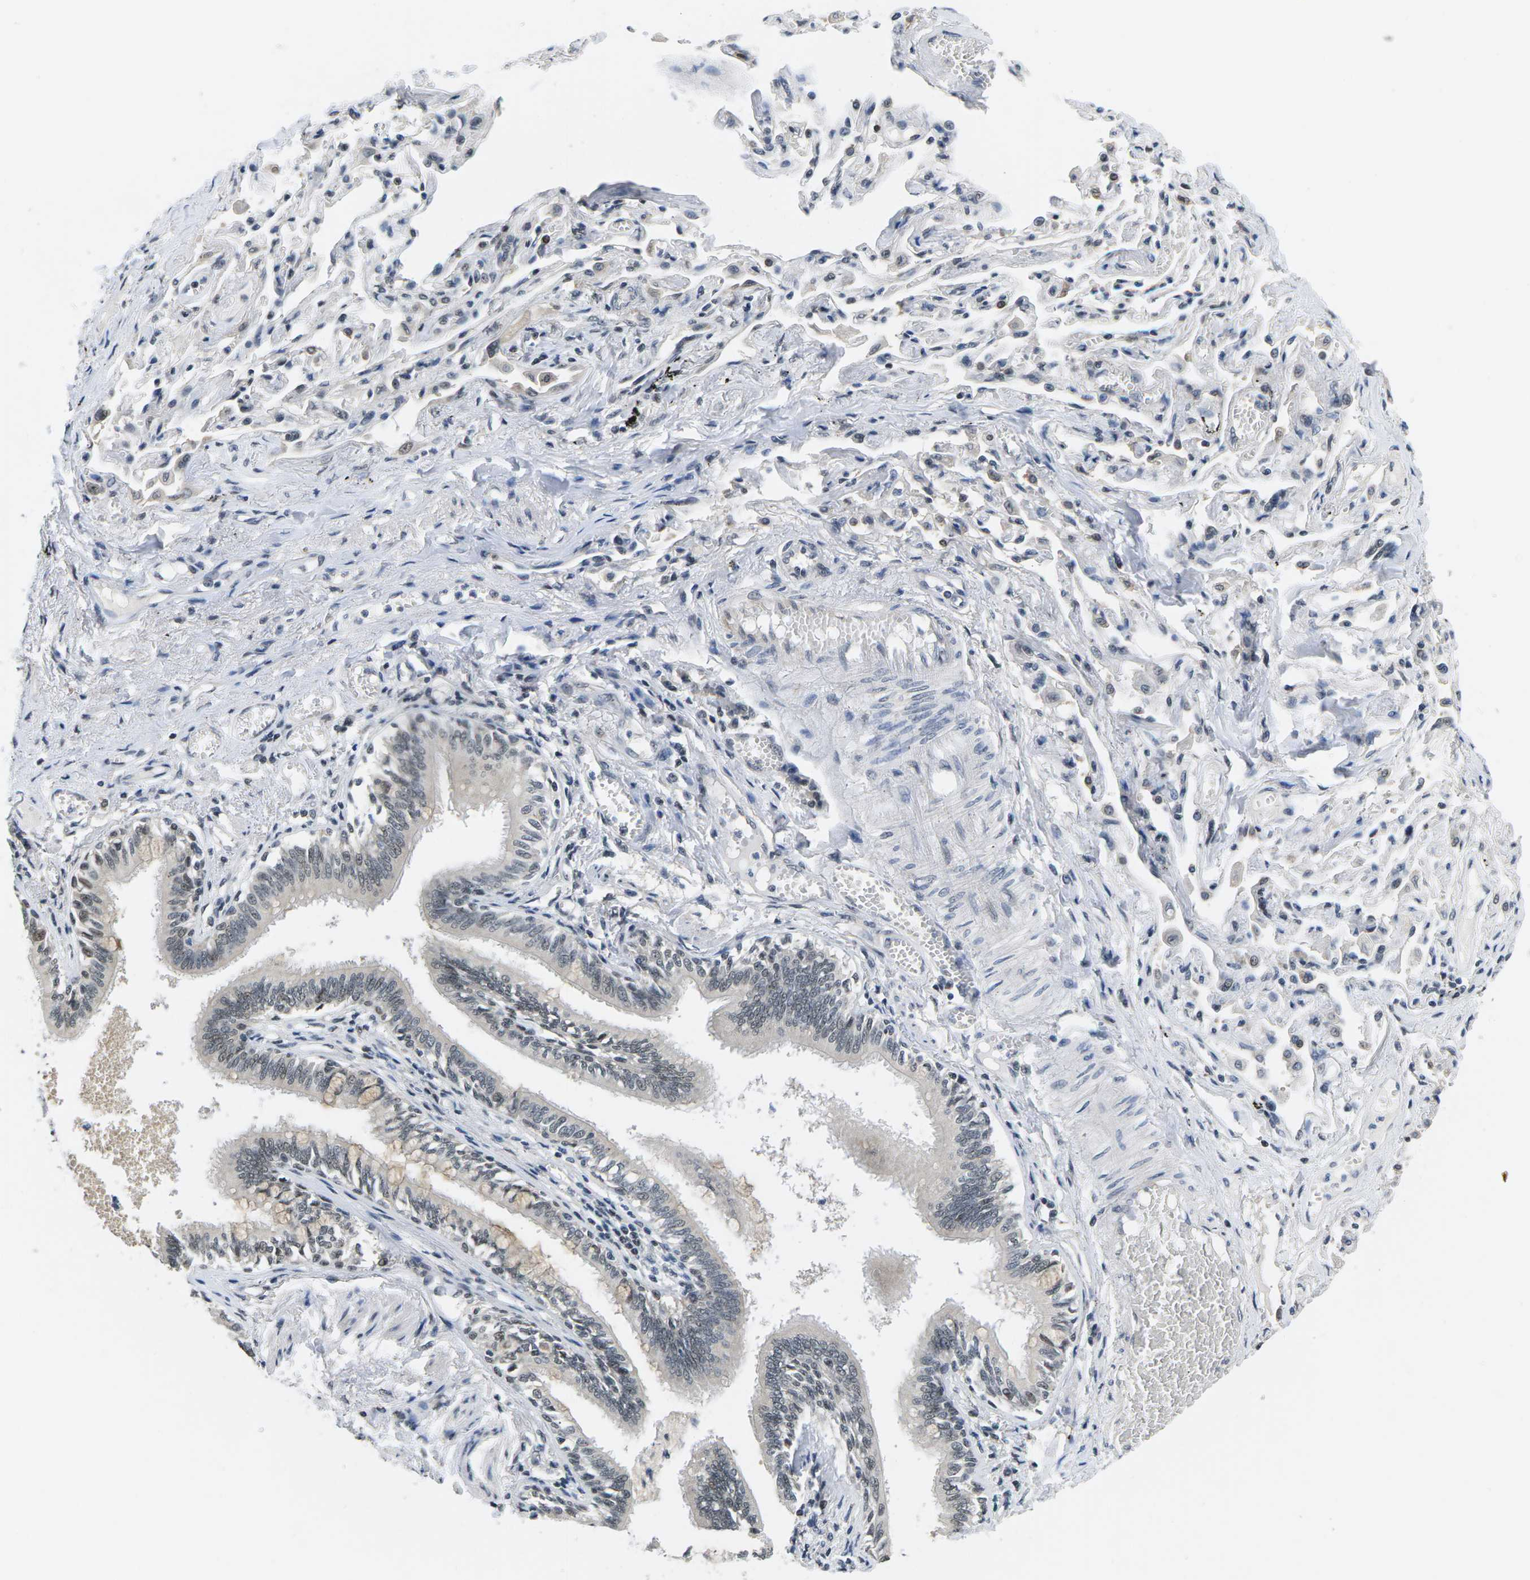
{"staining": {"intensity": "strong", "quantity": ">75%", "location": "nuclear"}, "tissue": "bronchus", "cell_type": "Respiratory epithelial cells", "image_type": "normal", "snomed": [{"axis": "morphology", "description": "Normal tissue, NOS"}, {"axis": "morphology", "description": "Inflammation, NOS"}, {"axis": "topography", "description": "Cartilage tissue"}, {"axis": "topography", "description": "Lung"}], "caption": "Respiratory epithelial cells demonstrate strong nuclear expression in about >75% of cells in benign bronchus. Using DAB (3,3'-diaminobenzidine) (brown) and hematoxylin (blue) stains, captured at high magnification using brightfield microscopy.", "gene": "NSRP1", "patient": {"sex": "male", "age": 71}}